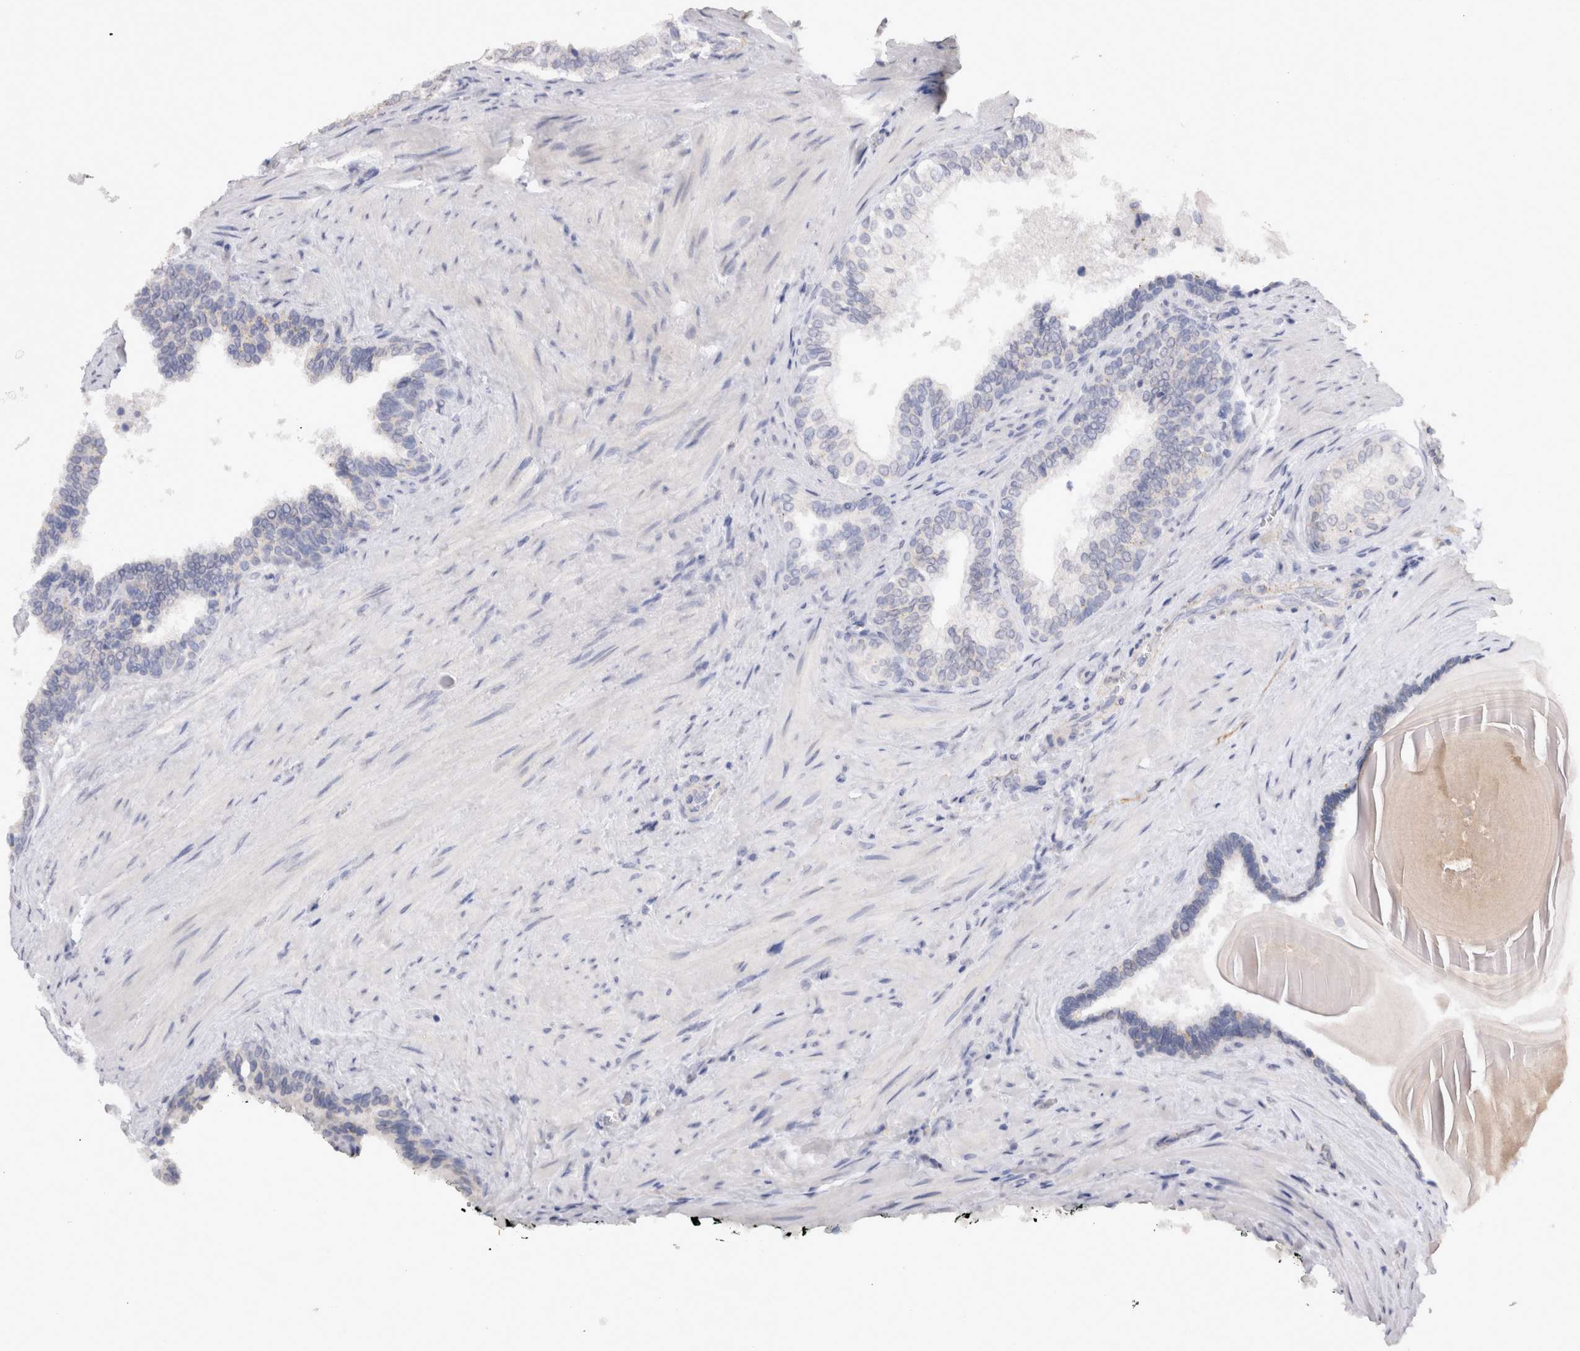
{"staining": {"intensity": "negative", "quantity": "none", "location": "none"}, "tissue": "prostate cancer", "cell_type": "Tumor cells", "image_type": "cancer", "snomed": [{"axis": "morphology", "description": "Adenocarcinoma, Low grade"}, {"axis": "topography", "description": "Prostate"}], "caption": "There is no significant staining in tumor cells of prostate cancer (adenocarcinoma (low-grade)).", "gene": "CDH6", "patient": {"sex": "male", "age": 60}}